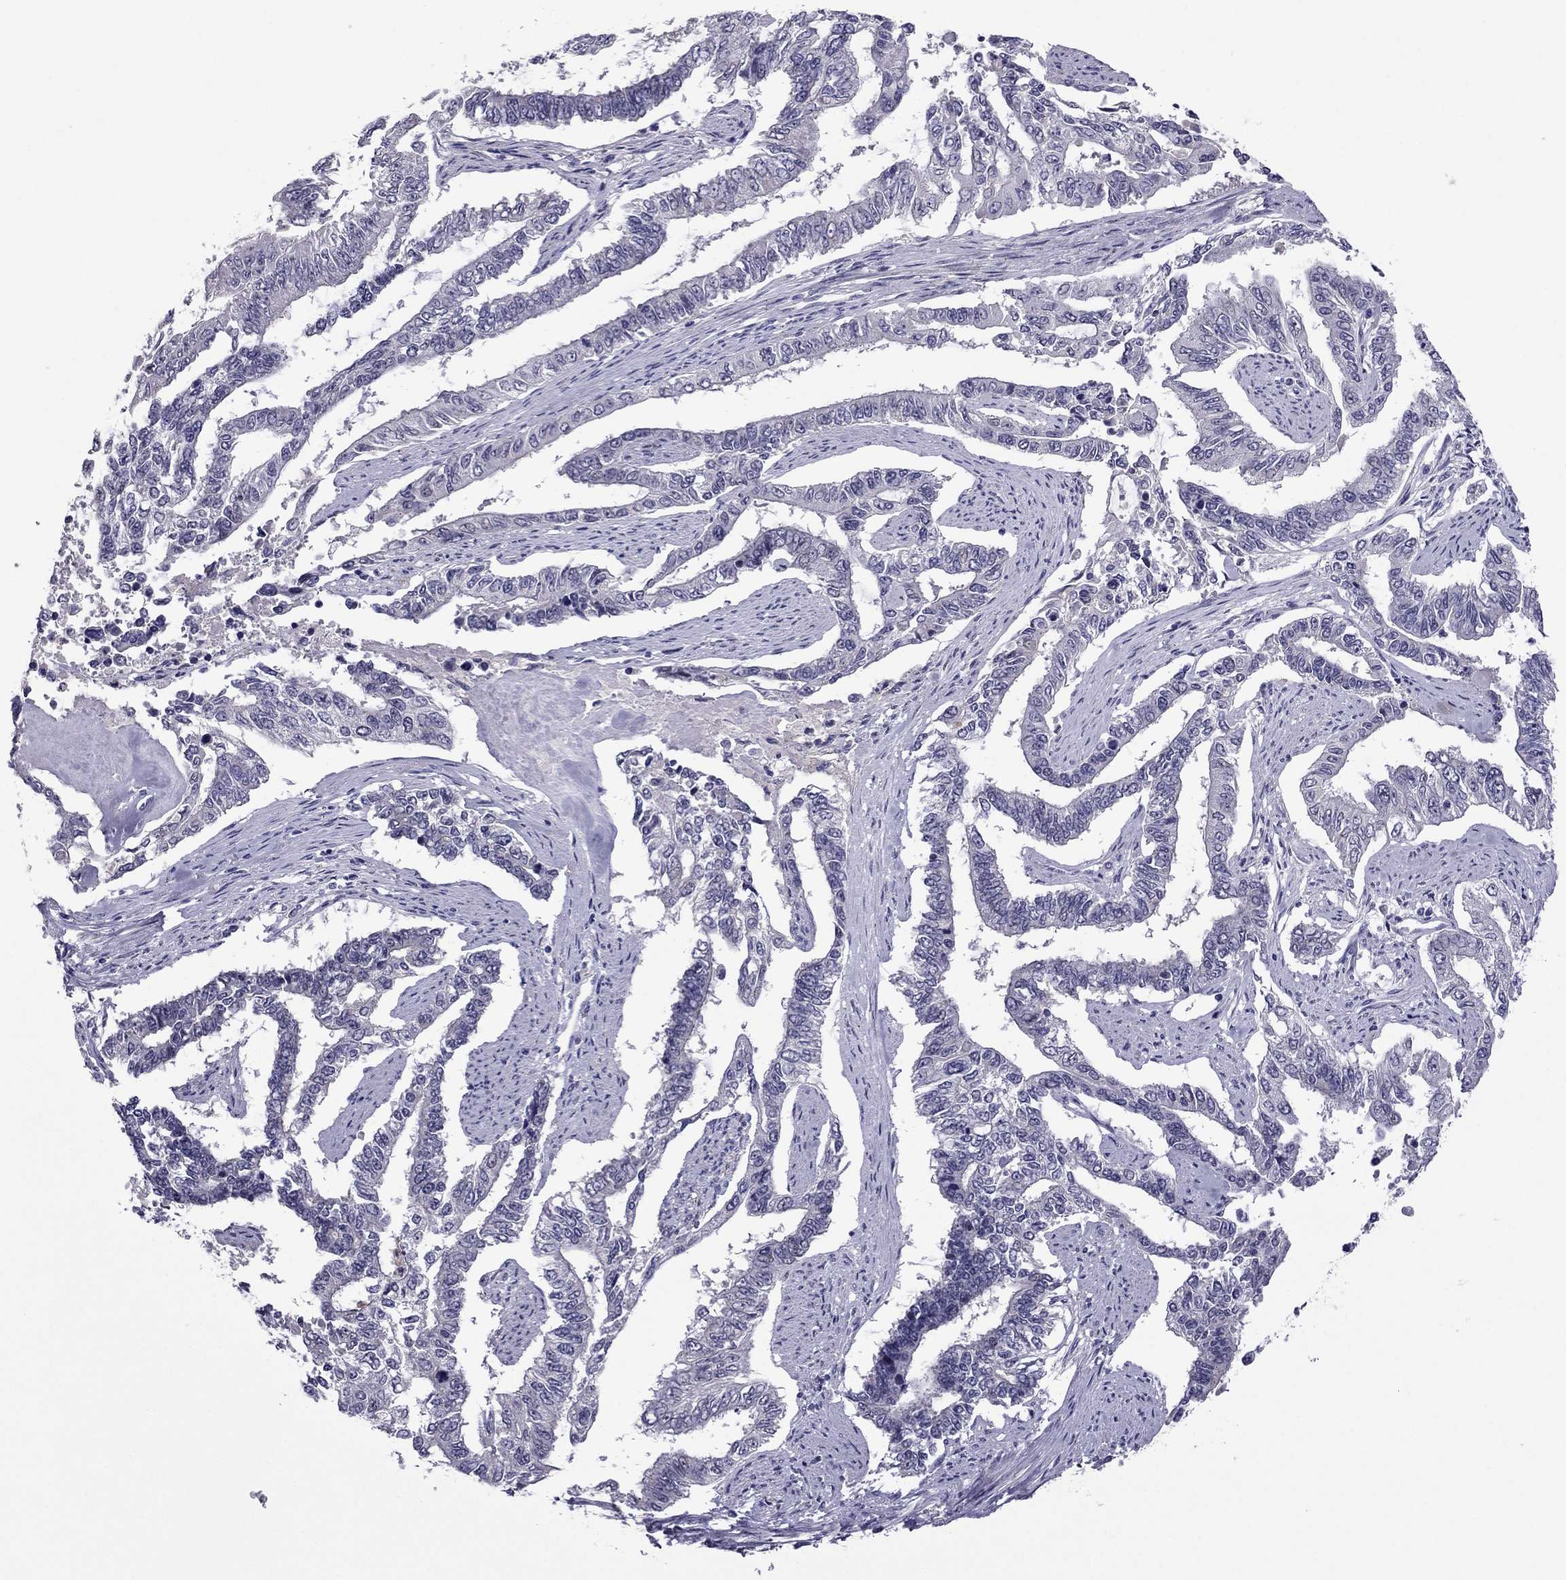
{"staining": {"intensity": "negative", "quantity": "none", "location": "none"}, "tissue": "endometrial cancer", "cell_type": "Tumor cells", "image_type": "cancer", "snomed": [{"axis": "morphology", "description": "Adenocarcinoma, NOS"}, {"axis": "topography", "description": "Uterus"}], "caption": "High power microscopy histopathology image of an immunohistochemistry histopathology image of endometrial cancer (adenocarcinoma), revealing no significant positivity in tumor cells.", "gene": "MYBPH", "patient": {"sex": "female", "age": 59}}